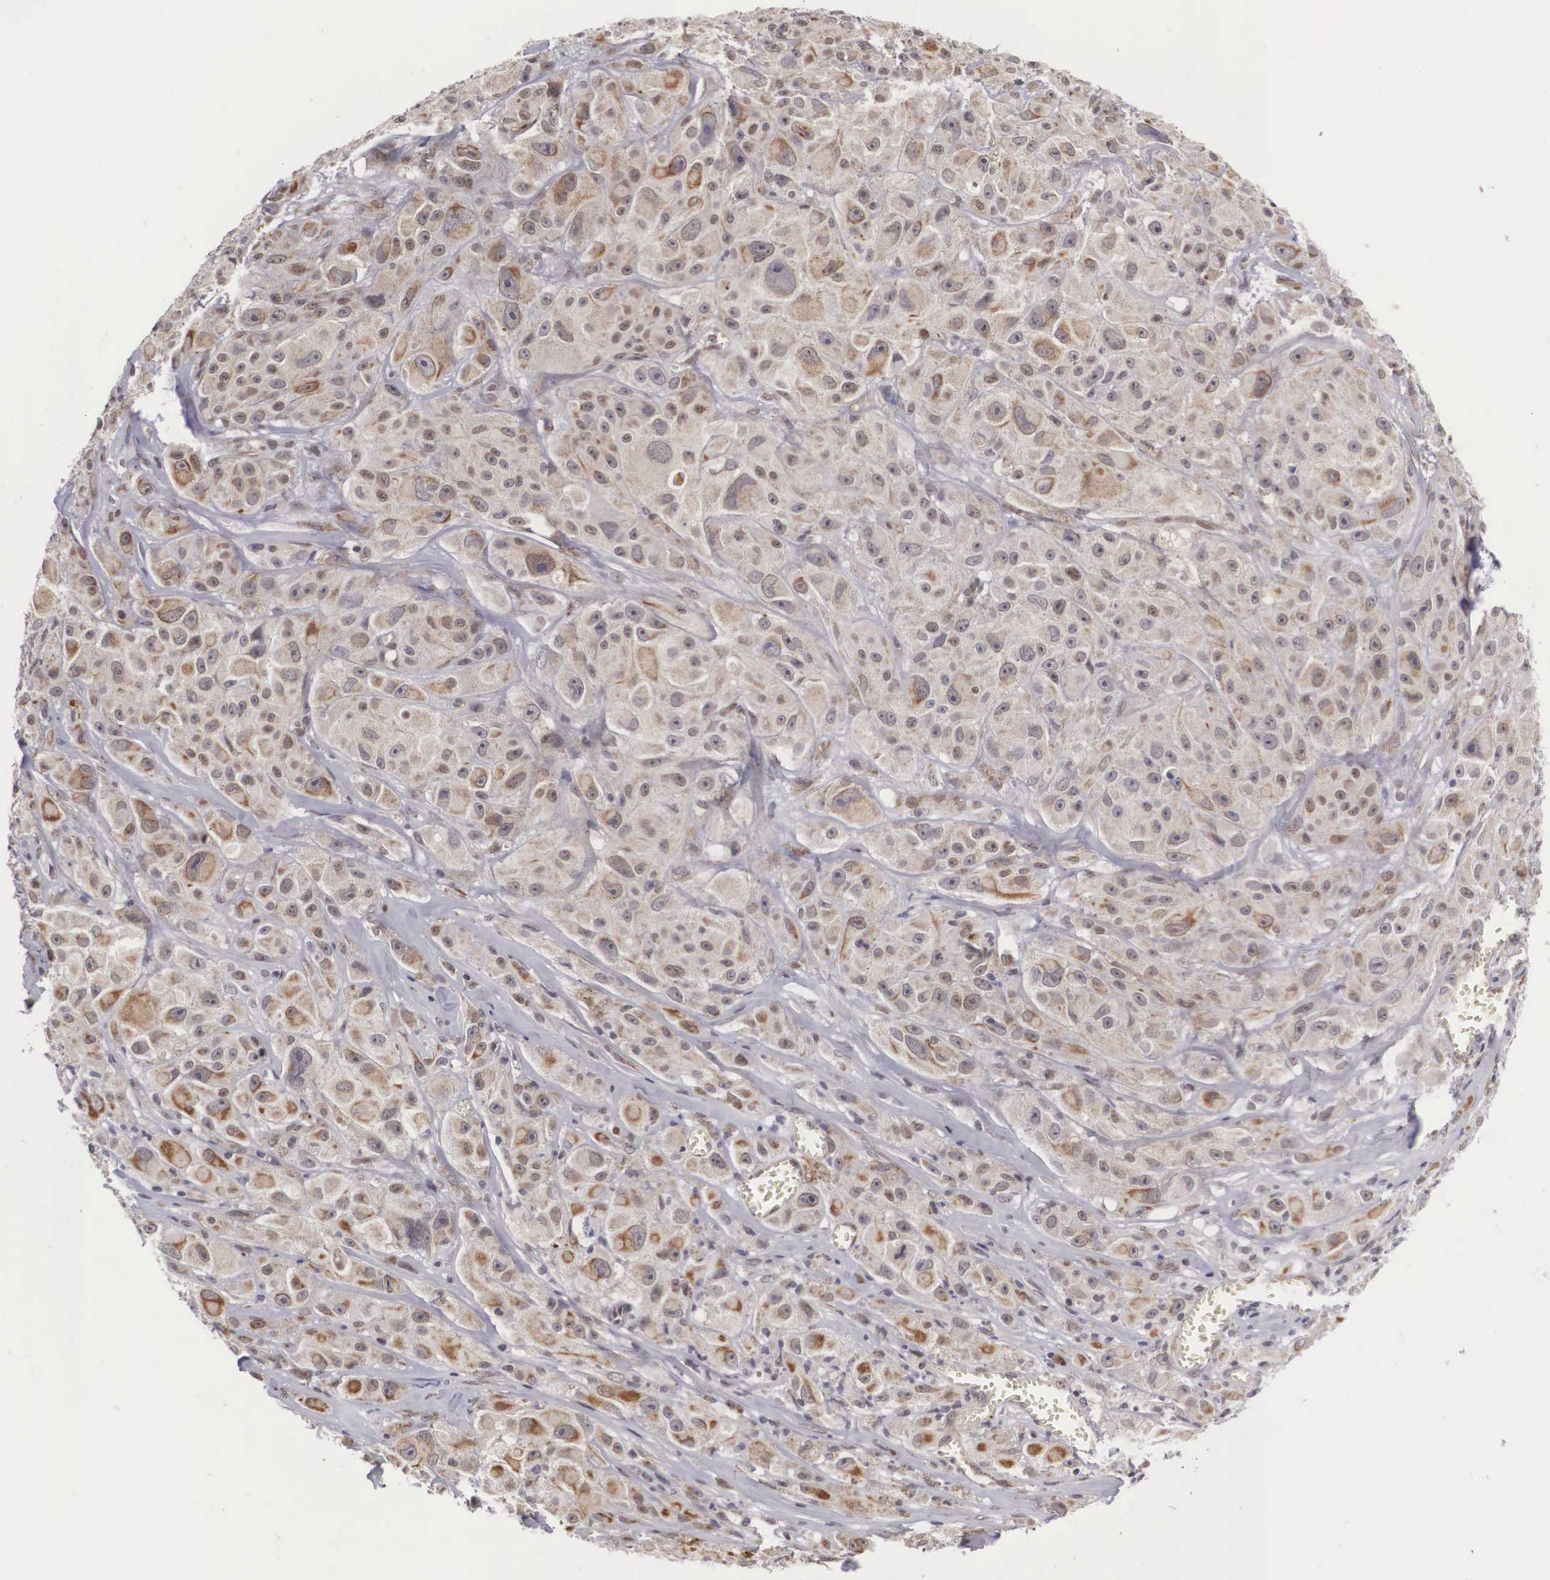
{"staining": {"intensity": "weak", "quantity": "25%-75%", "location": "nuclear"}, "tissue": "melanoma", "cell_type": "Tumor cells", "image_type": "cancer", "snomed": [{"axis": "morphology", "description": "Malignant melanoma, NOS"}, {"axis": "topography", "description": "Skin"}], "caption": "Human melanoma stained for a protein (brown) reveals weak nuclear positive staining in approximately 25%-75% of tumor cells.", "gene": "MORC2", "patient": {"sex": "male", "age": 56}}